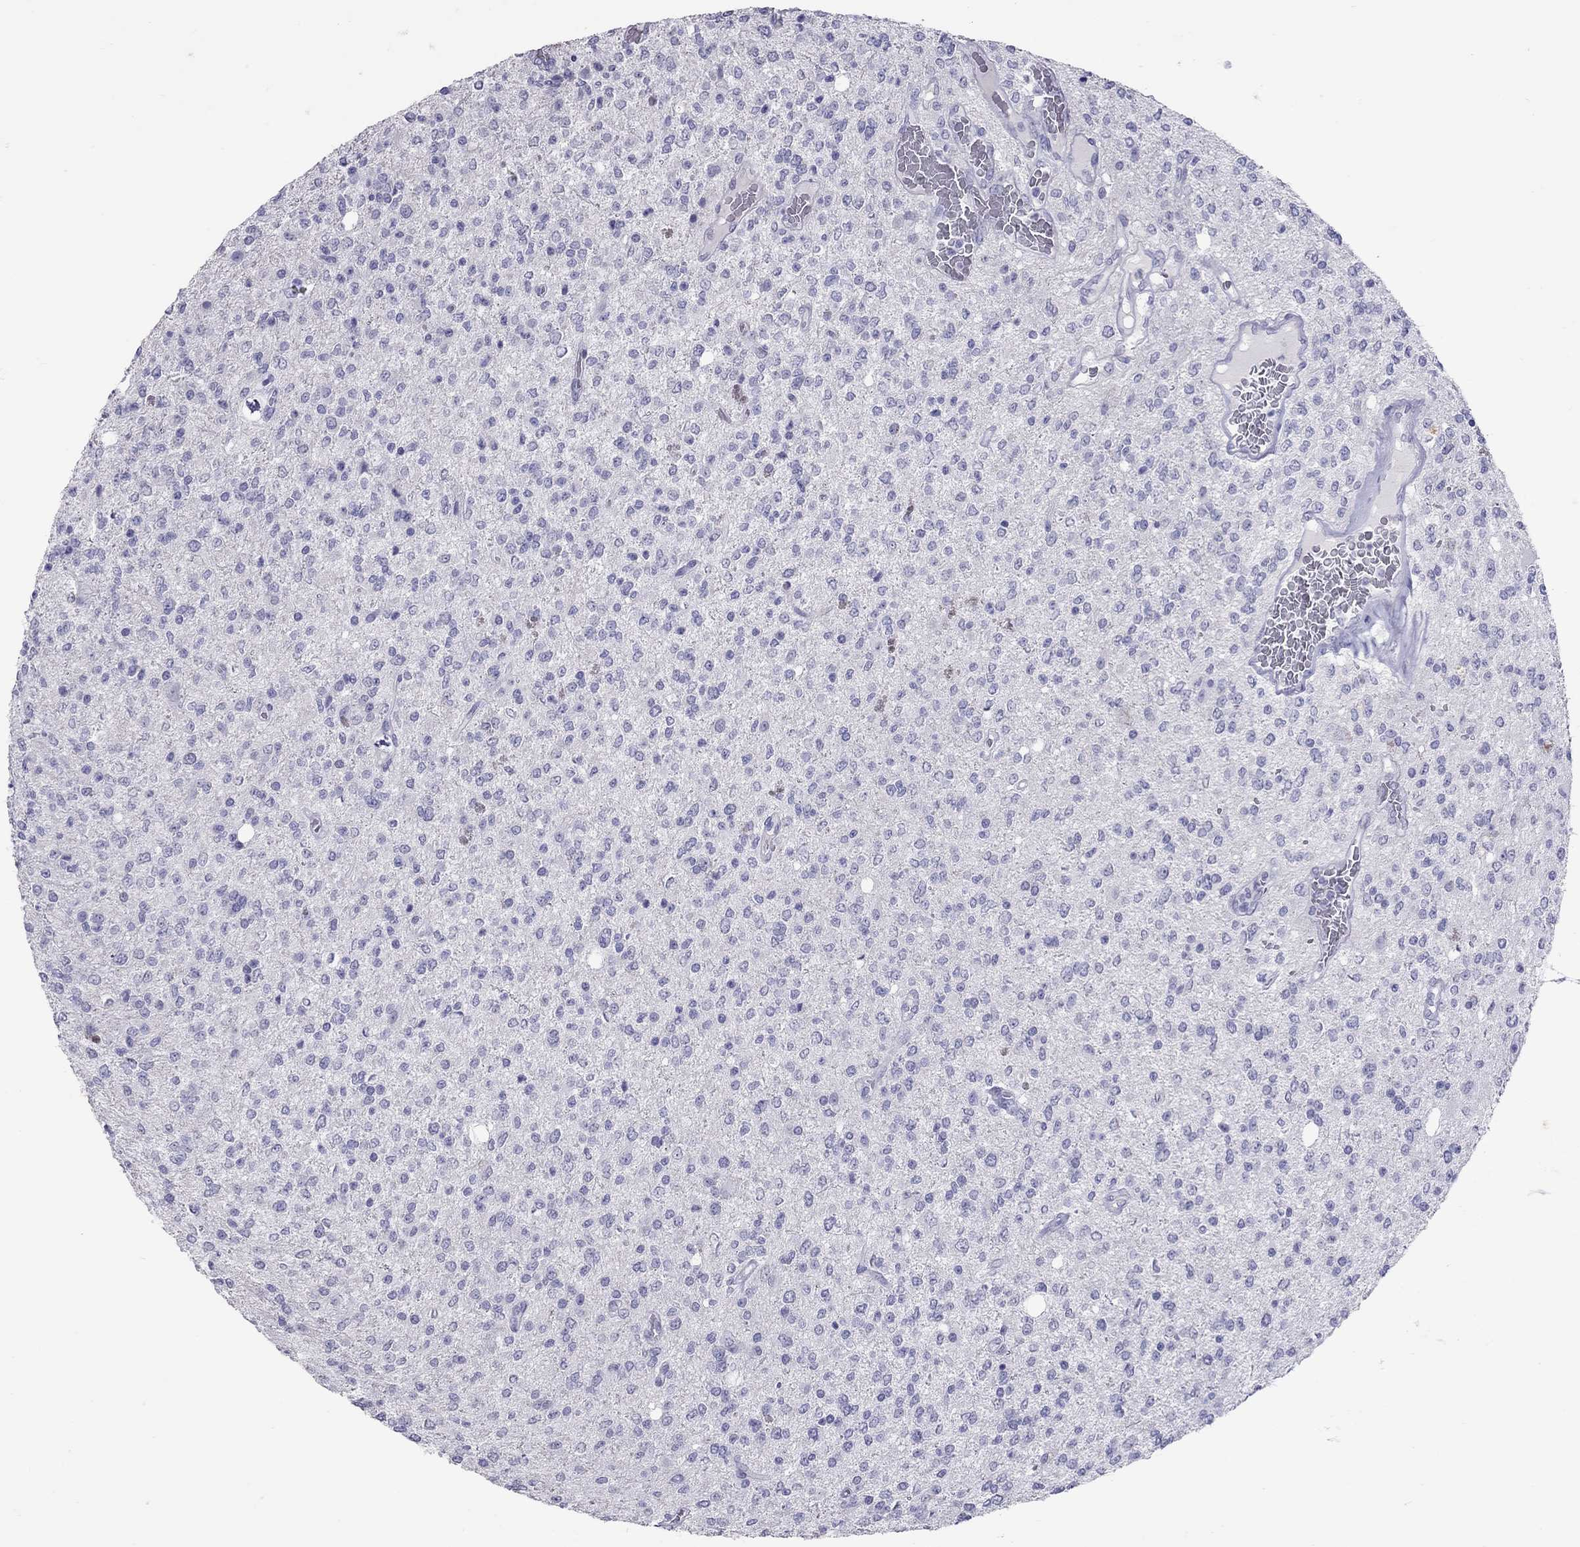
{"staining": {"intensity": "negative", "quantity": "none", "location": "none"}, "tissue": "glioma", "cell_type": "Tumor cells", "image_type": "cancer", "snomed": [{"axis": "morphology", "description": "Glioma, malignant, Low grade"}, {"axis": "topography", "description": "Brain"}], "caption": "Immunohistochemistry photomicrograph of neoplastic tissue: glioma stained with DAB exhibits no significant protein positivity in tumor cells.", "gene": "MUC16", "patient": {"sex": "male", "age": 67}}